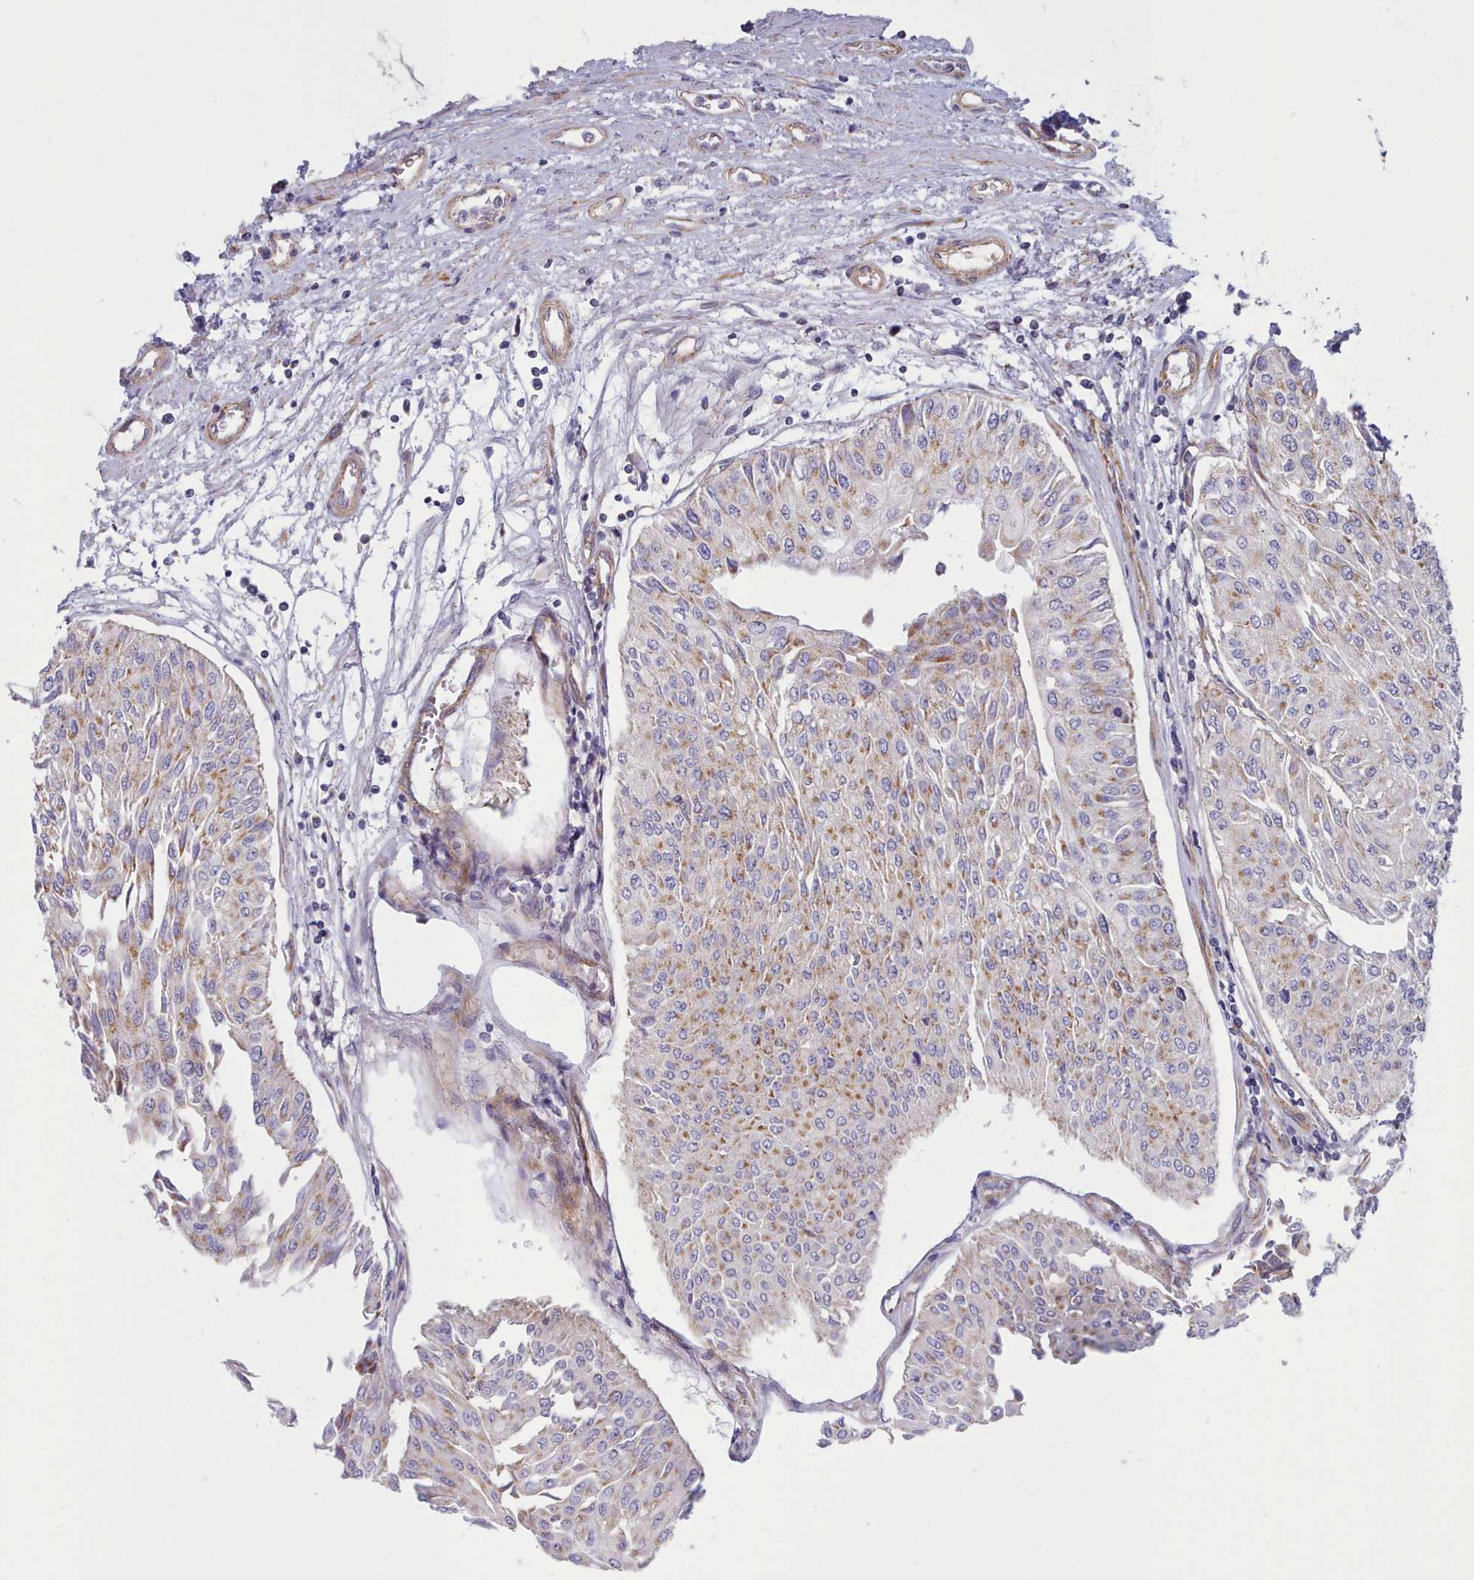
{"staining": {"intensity": "moderate", "quantity": ">75%", "location": "cytoplasmic/membranous"}, "tissue": "urothelial cancer", "cell_type": "Tumor cells", "image_type": "cancer", "snomed": [{"axis": "morphology", "description": "Urothelial carcinoma, Low grade"}, {"axis": "topography", "description": "Urinary bladder"}], "caption": "The histopathology image displays staining of urothelial cancer, revealing moderate cytoplasmic/membranous protein expression (brown color) within tumor cells.", "gene": "MRPL21", "patient": {"sex": "male", "age": 67}}